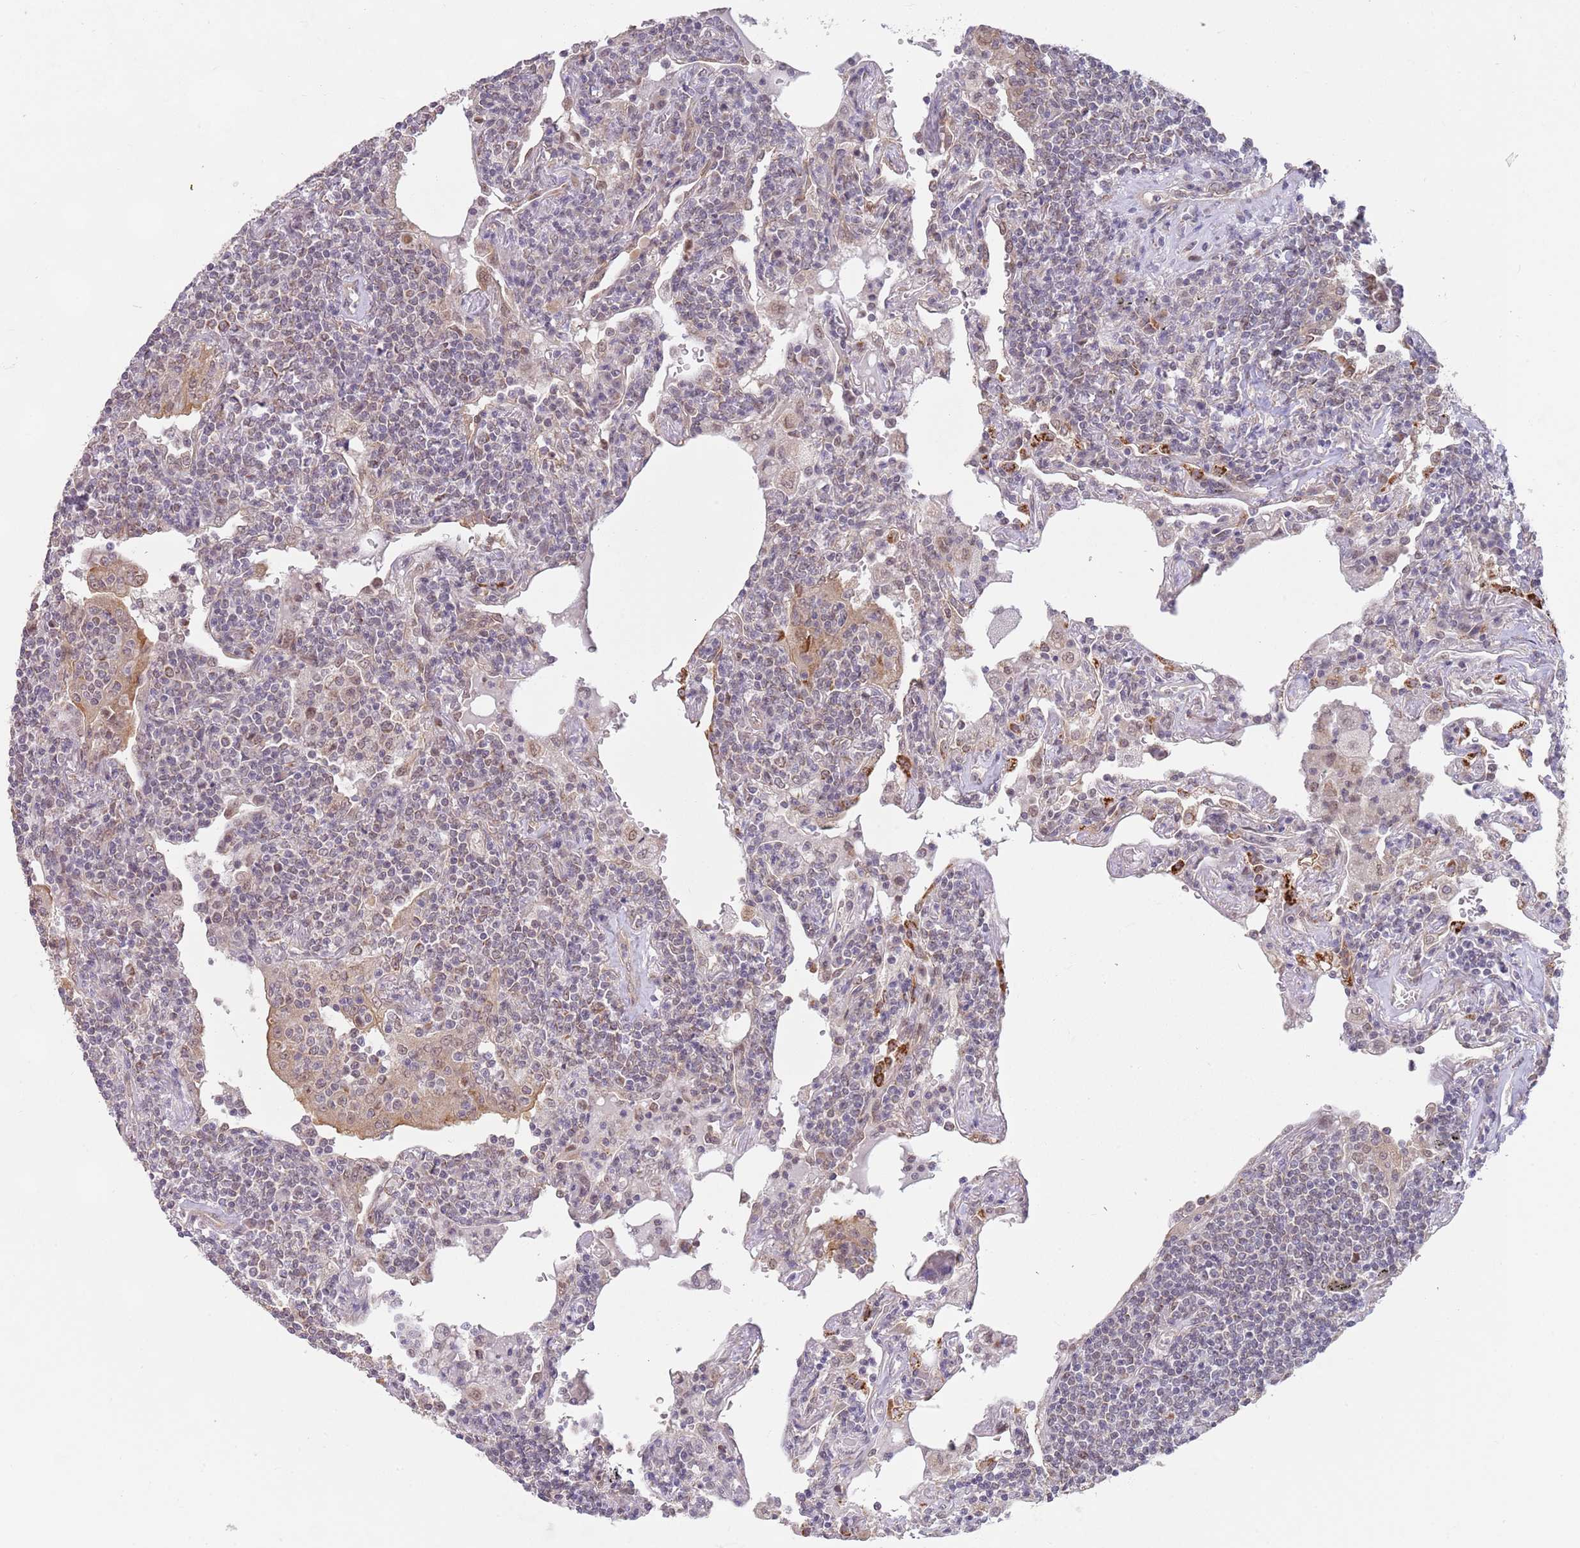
{"staining": {"intensity": "weak", "quantity": "25%-75%", "location": "cytoplasmic/membranous"}, "tissue": "lymphoma", "cell_type": "Tumor cells", "image_type": "cancer", "snomed": [{"axis": "morphology", "description": "Malignant lymphoma, non-Hodgkin's type, Low grade"}, {"axis": "topography", "description": "Lung"}], "caption": "Lymphoma stained for a protein shows weak cytoplasmic/membranous positivity in tumor cells.", "gene": "UQCC3", "patient": {"sex": "female", "age": 71}}